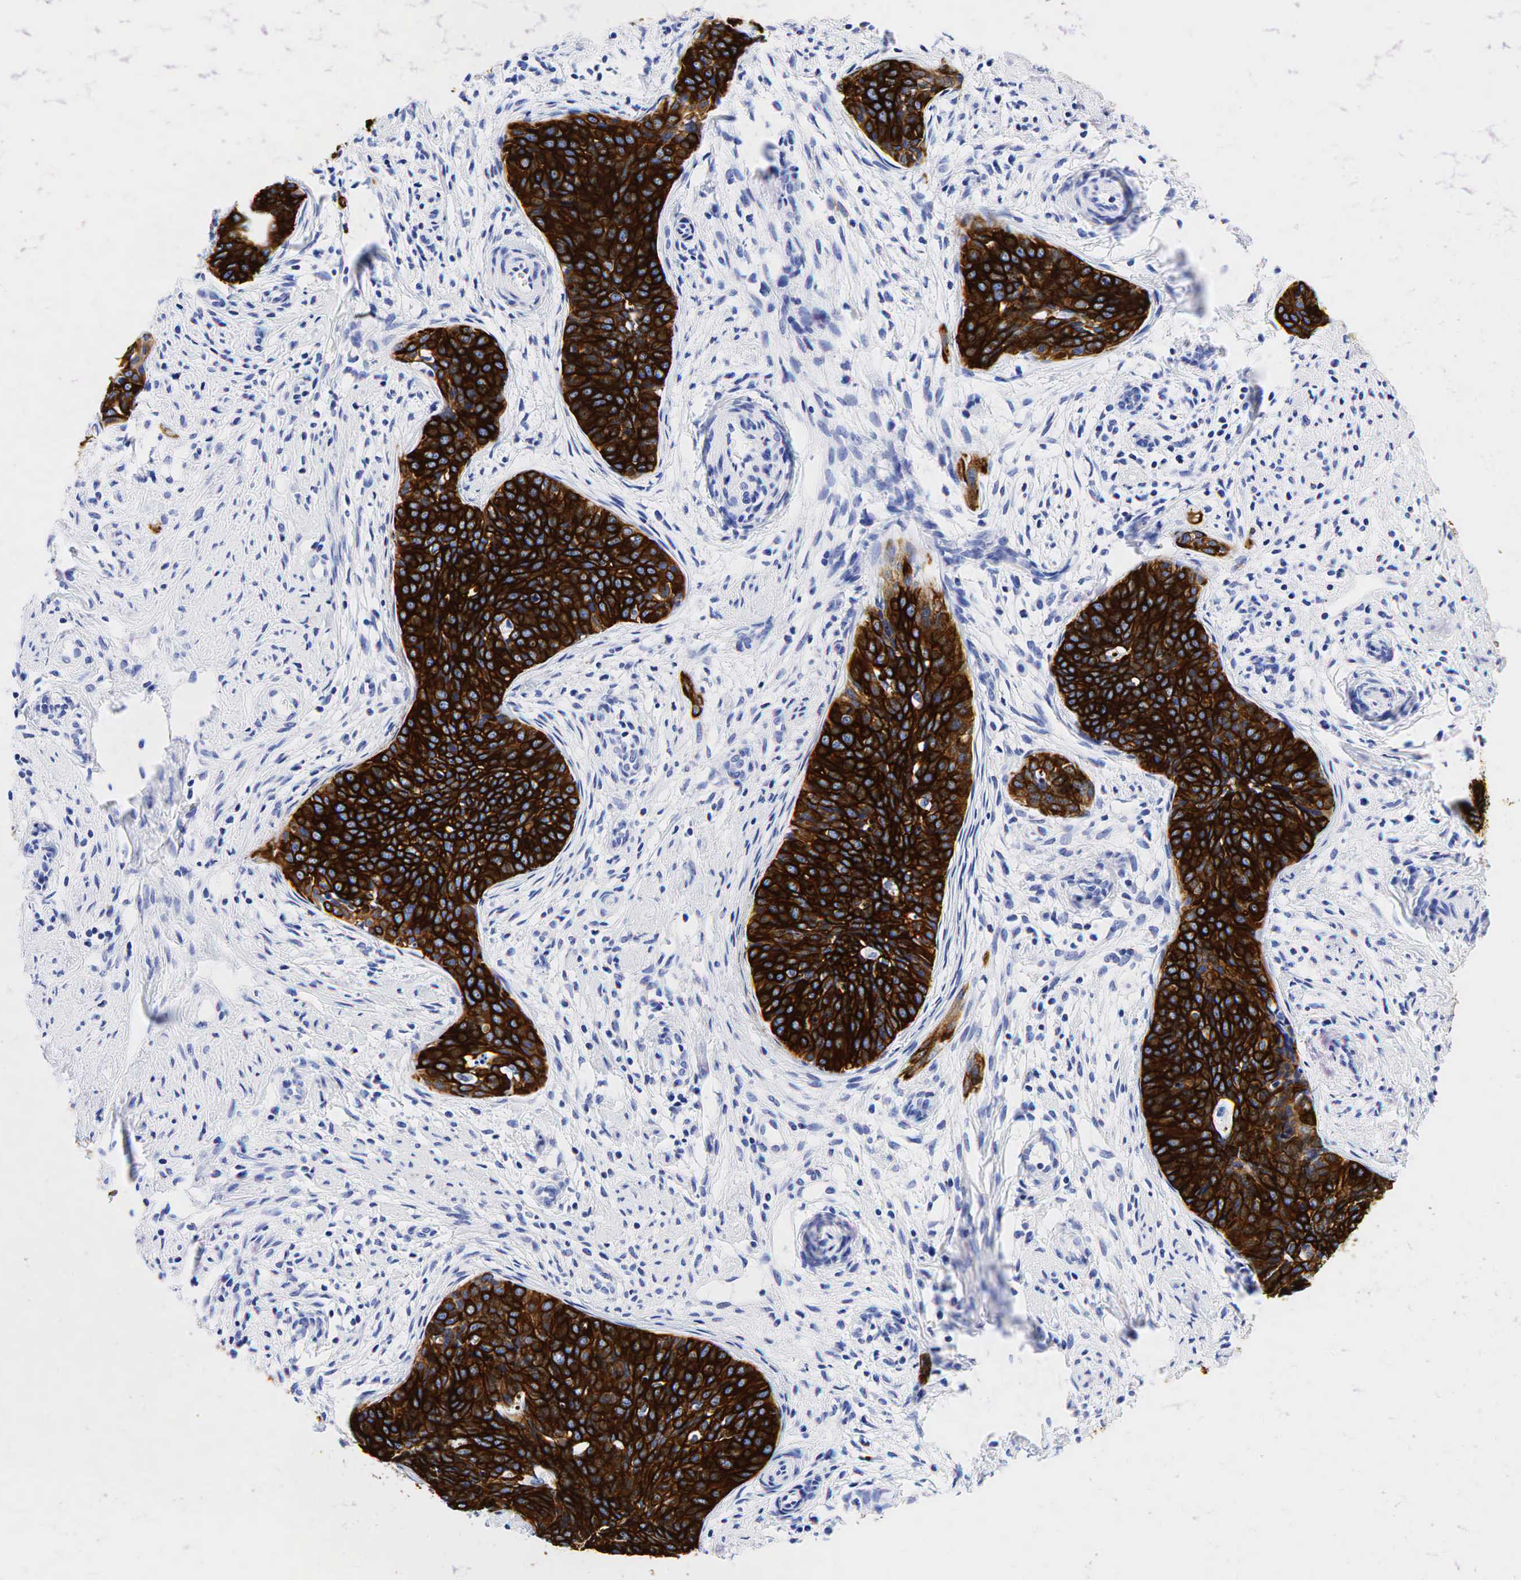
{"staining": {"intensity": "strong", "quantity": ">75%", "location": "cytoplasmic/membranous"}, "tissue": "cervical cancer", "cell_type": "Tumor cells", "image_type": "cancer", "snomed": [{"axis": "morphology", "description": "Squamous cell carcinoma, NOS"}, {"axis": "topography", "description": "Cervix"}], "caption": "Immunohistochemistry (IHC) histopathology image of neoplastic tissue: cervical squamous cell carcinoma stained using immunohistochemistry exhibits high levels of strong protein expression localized specifically in the cytoplasmic/membranous of tumor cells, appearing as a cytoplasmic/membranous brown color.", "gene": "KRT19", "patient": {"sex": "female", "age": 34}}